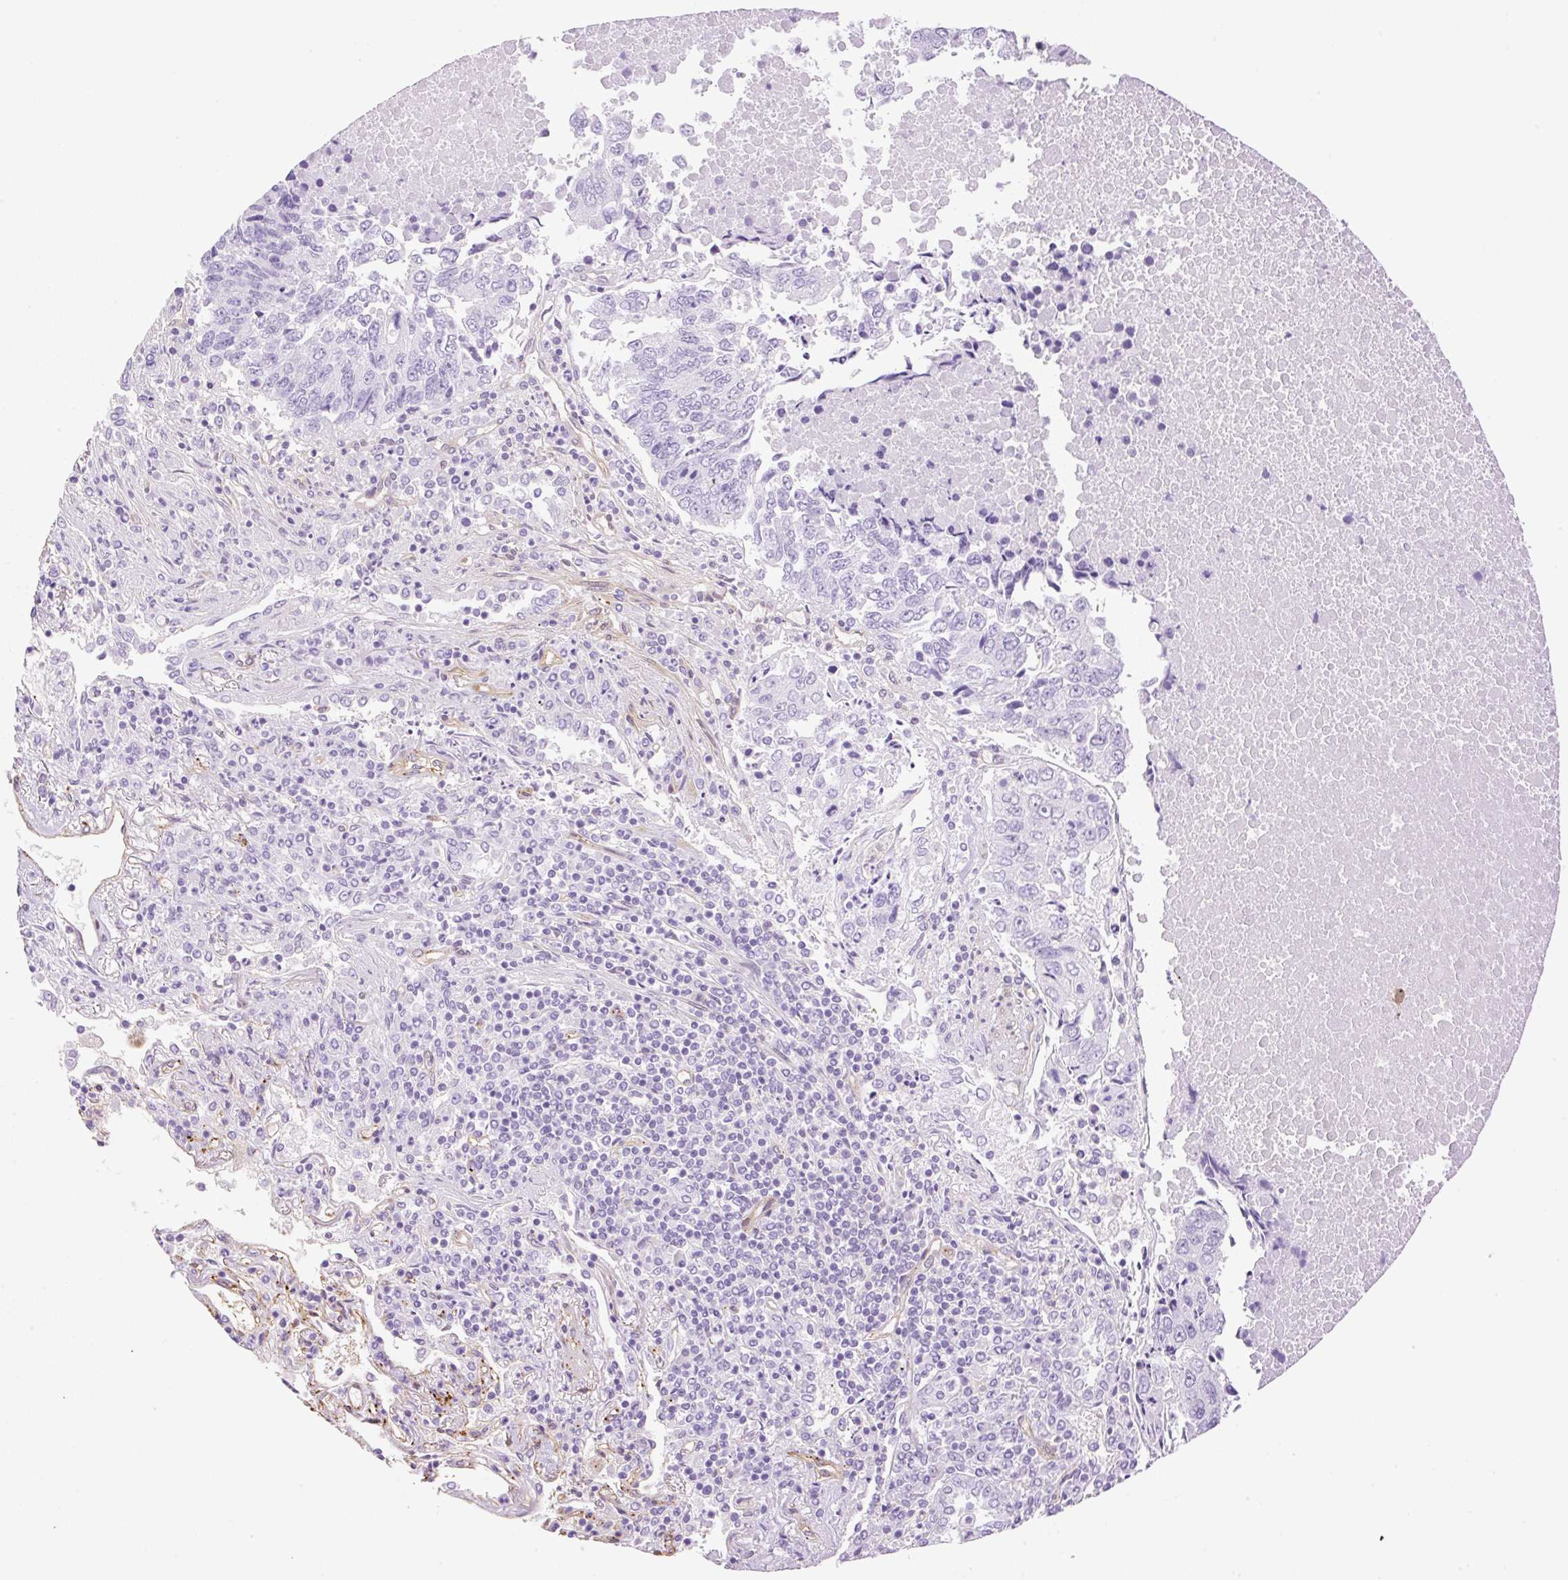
{"staining": {"intensity": "negative", "quantity": "none", "location": "none"}, "tissue": "lung cancer", "cell_type": "Tumor cells", "image_type": "cancer", "snomed": [{"axis": "morphology", "description": "Squamous cell carcinoma, NOS"}, {"axis": "topography", "description": "Lung"}], "caption": "A high-resolution histopathology image shows immunohistochemistry (IHC) staining of lung cancer (squamous cell carcinoma), which exhibits no significant positivity in tumor cells.", "gene": "EHD3", "patient": {"sex": "female", "age": 66}}